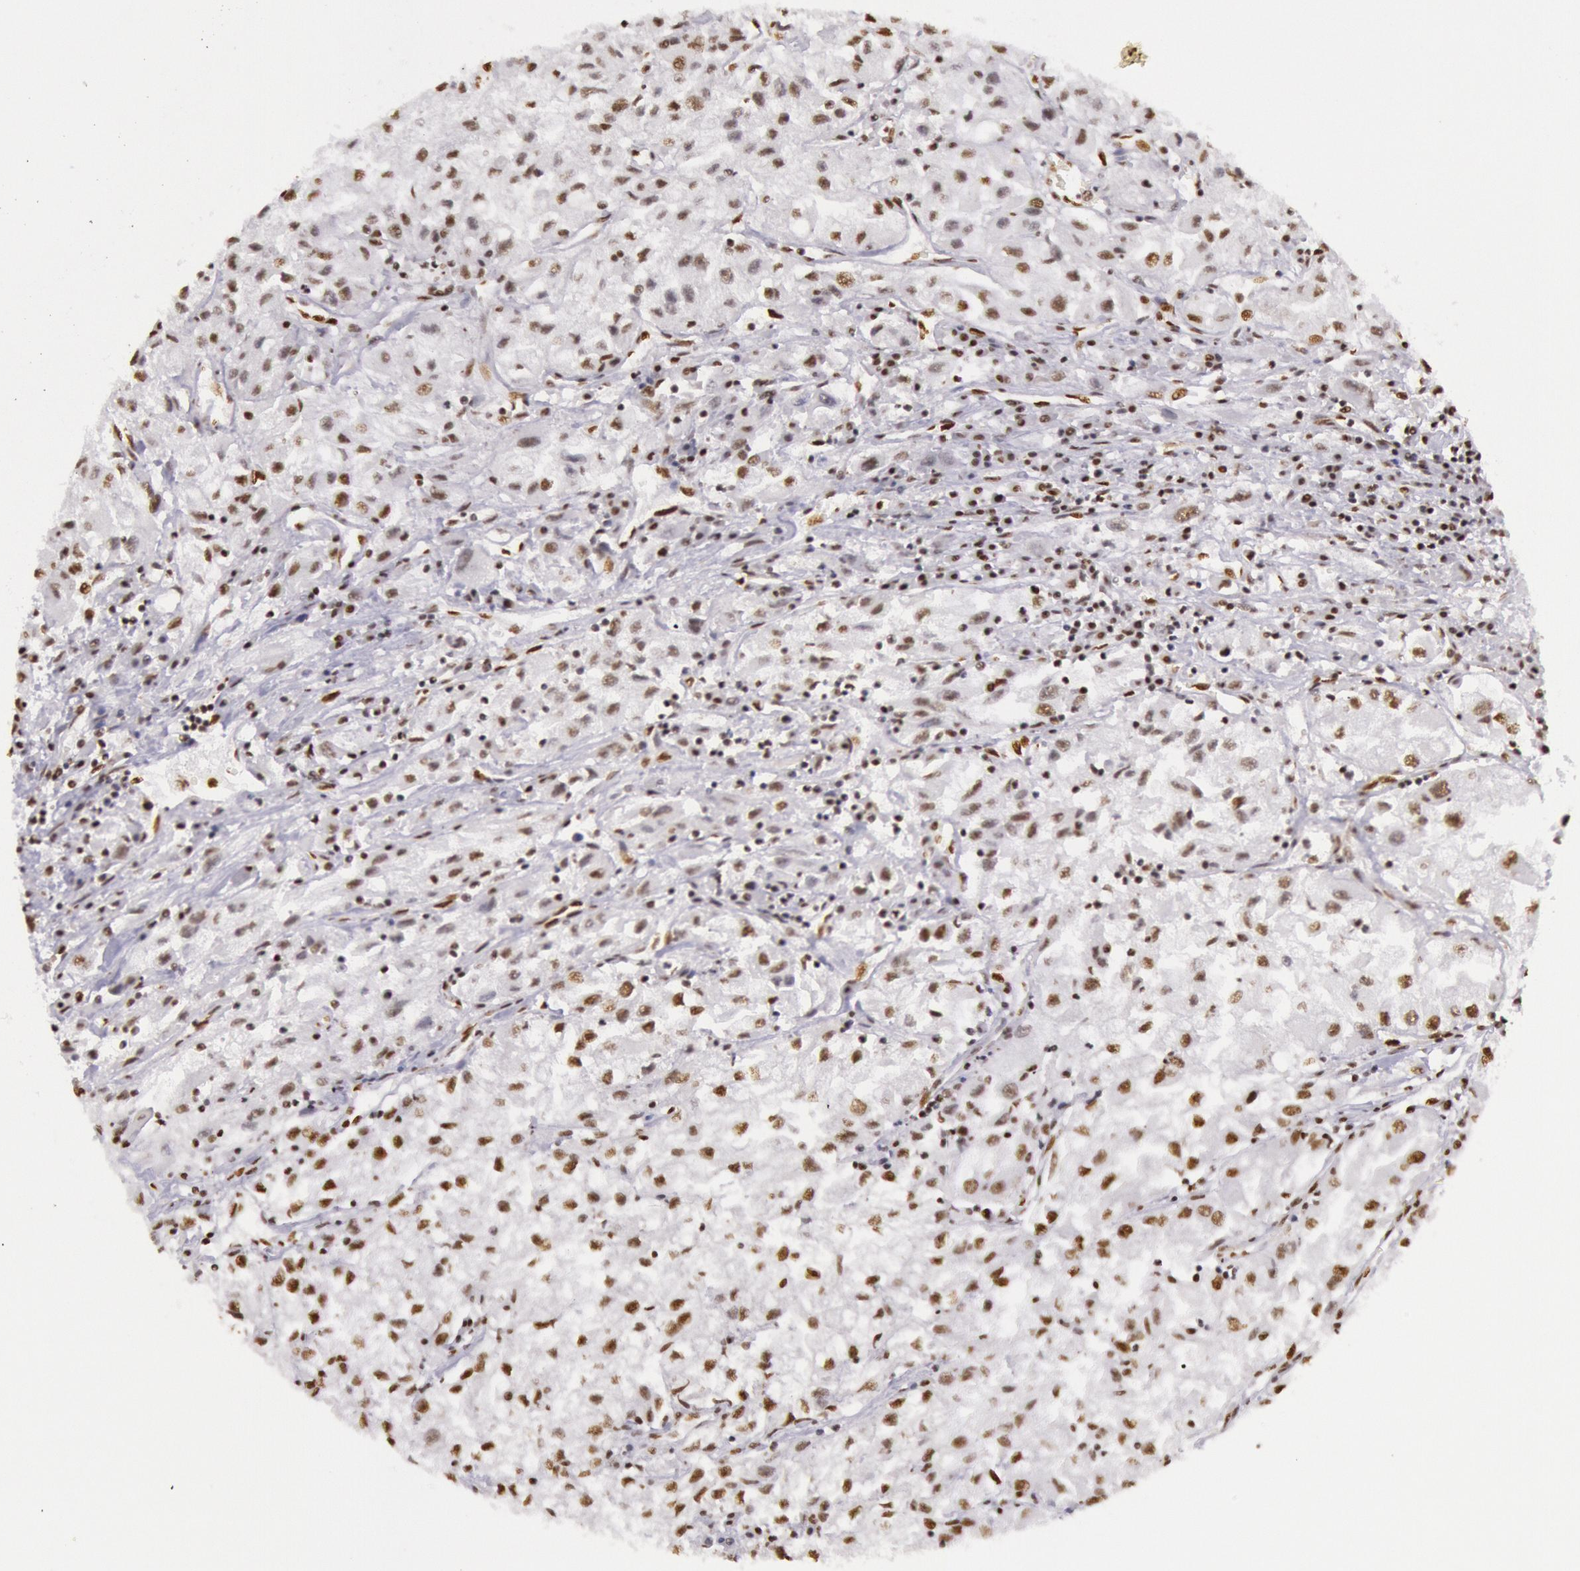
{"staining": {"intensity": "weak", "quantity": "25%-75%", "location": "nuclear"}, "tissue": "renal cancer", "cell_type": "Tumor cells", "image_type": "cancer", "snomed": [{"axis": "morphology", "description": "Adenocarcinoma, NOS"}, {"axis": "topography", "description": "Kidney"}], "caption": "High-power microscopy captured an IHC histopathology image of renal adenocarcinoma, revealing weak nuclear expression in approximately 25%-75% of tumor cells. Nuclei are stained in blue.", "gene": "HNRNPH2", "patient": {"sex": "male", "age": 59}}